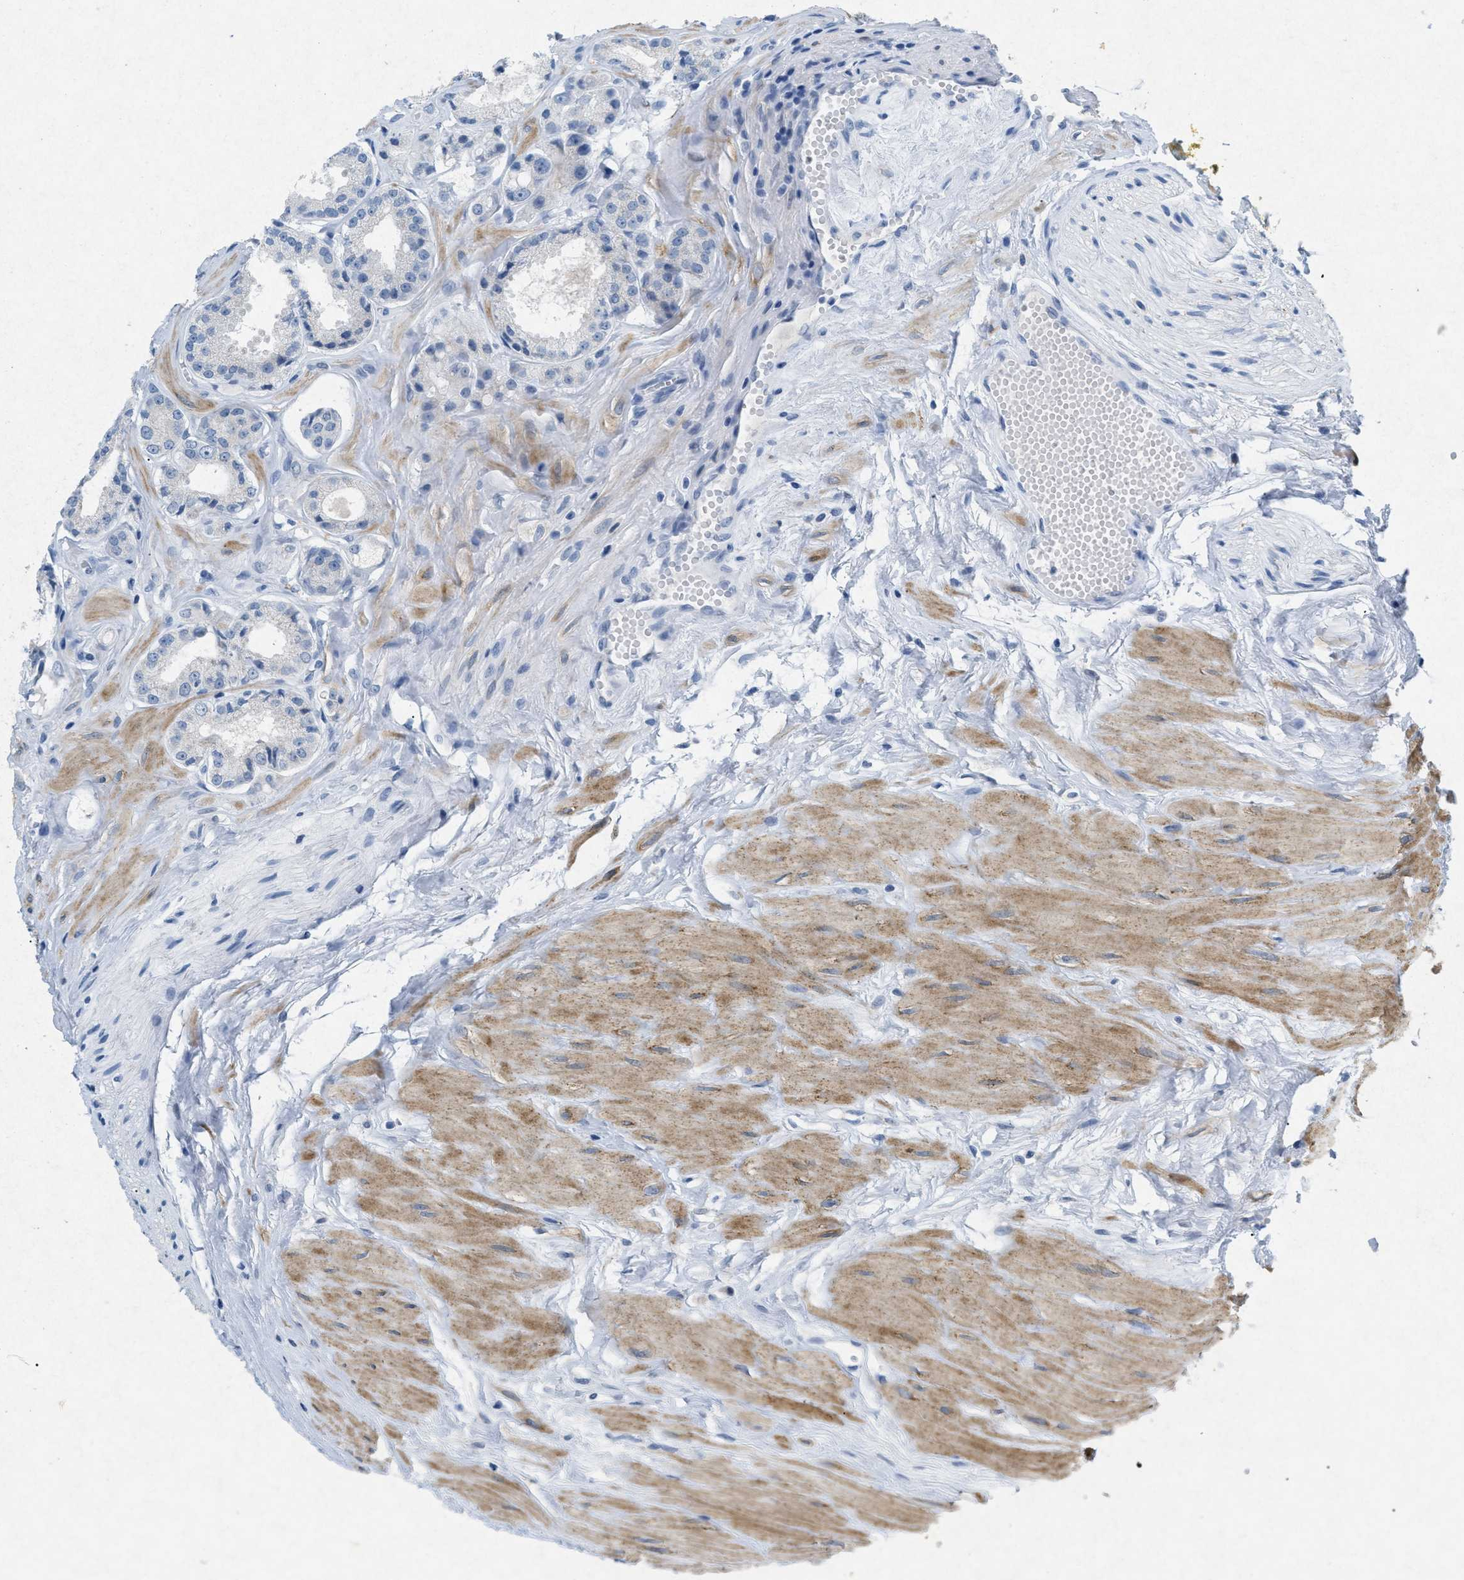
{"staining": {"intensity": "negative", "quantity": "none", "location": "none"}, "tissue": "prostate cancer", "cell_type": "Tumor cells", "image_type": "cancer", "snomed": [{"axis": "morphology", "description": "Adenocarcinoma, Low grade"}, {"axis": "topography", "description": "Prostate"}], "caption": "Immunohistochemistry (IHC) image of prostate cancer stained for a protein (brown), which reveals no staining in tumor cells.", "gene": "TASOR", "patient": {"sex": "male", "age": 57}}